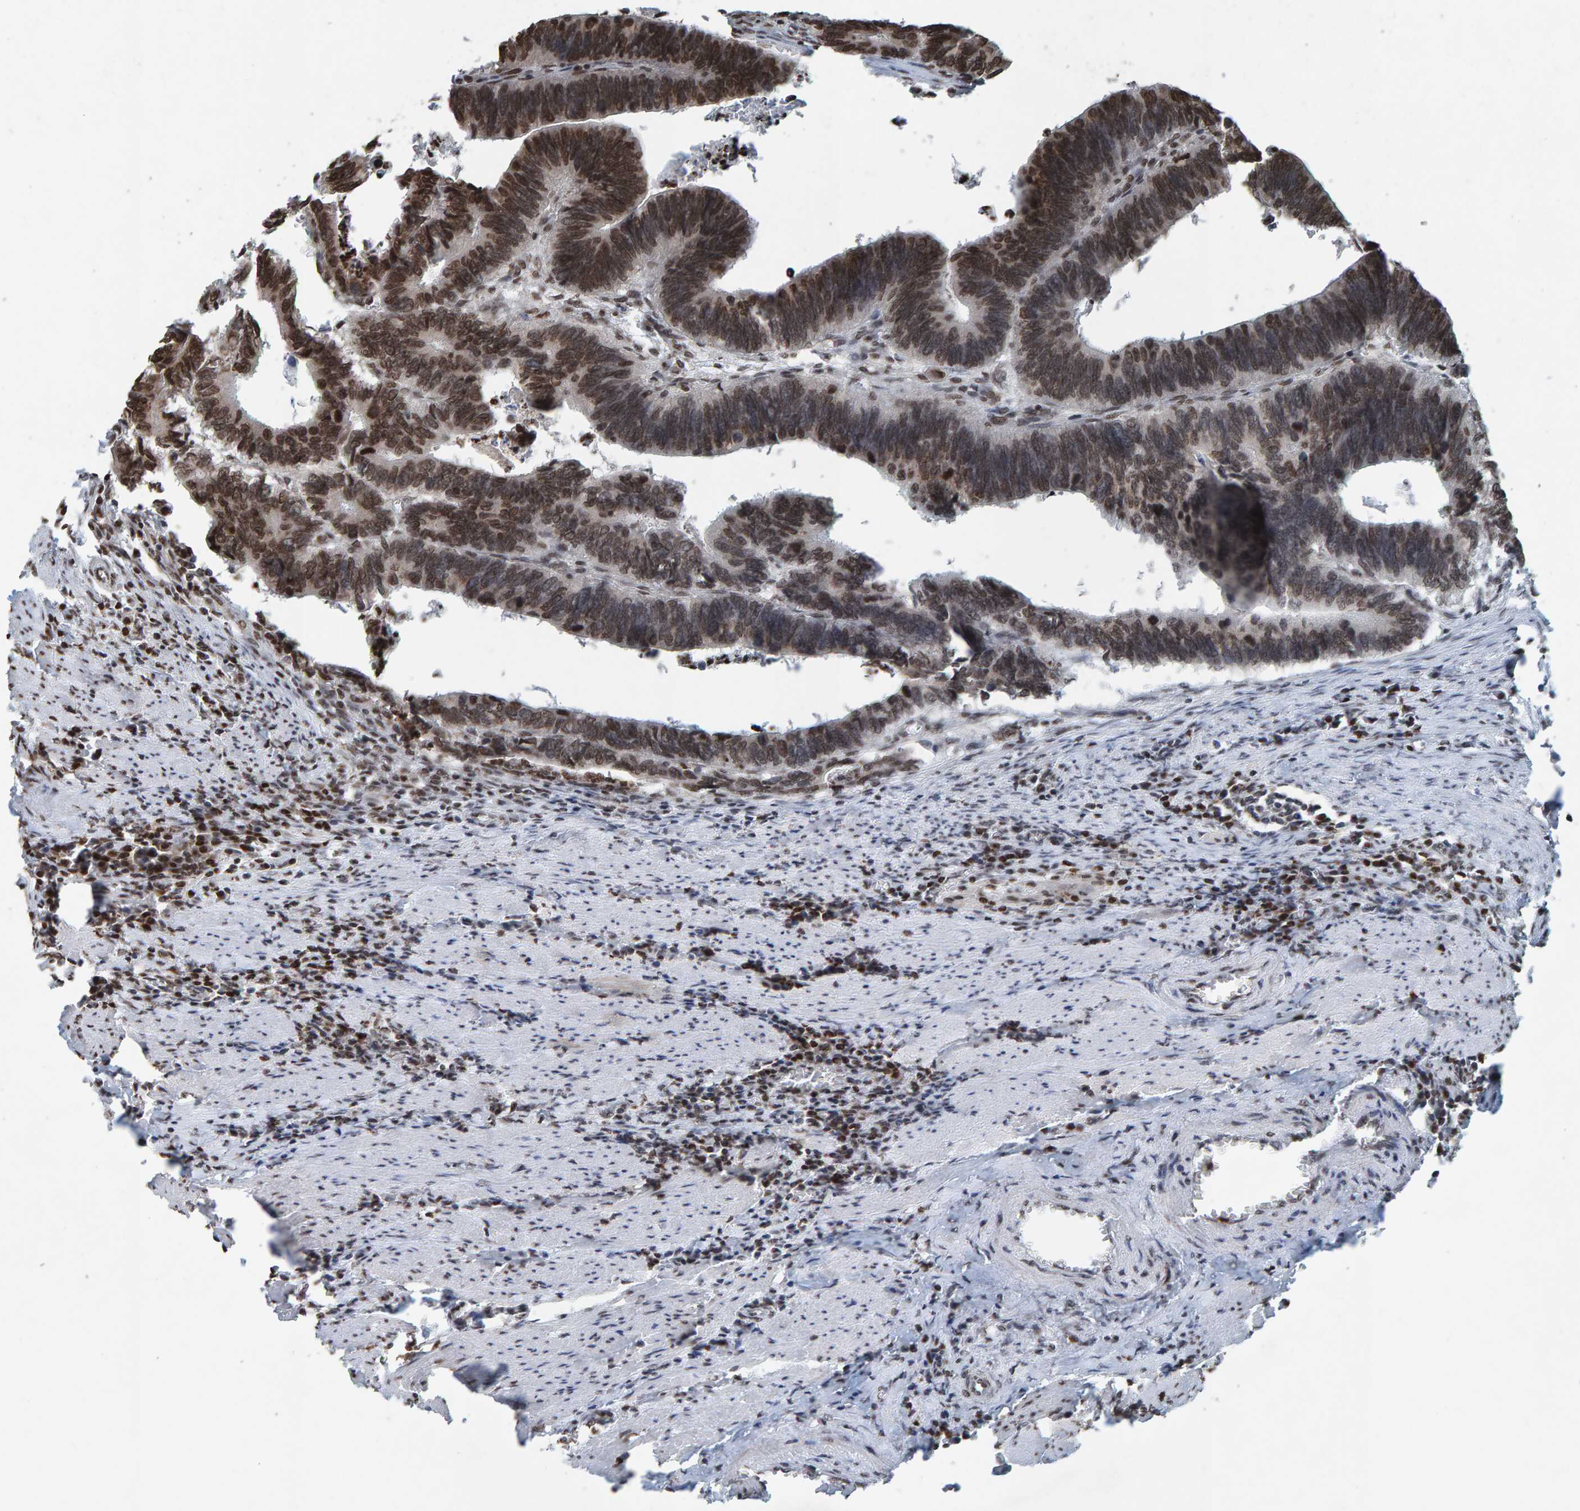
{"staining": {"intensity": "moderate", "quantity": "25%-75%", "location": "nuclear"}, "tissue": "colorectal cancer", "cell_type": "Tumor cells", "image_type": "cancer", "snomed": [{"axis": "morphology", "description": "Adenocarcinoma, NOS"}, {"axis": "topography", "description": "Colon"}], "caption": "A brown stain highlights moderate nuclear staining of a protein in colorectal adenocarcinoma tumor cells.", "gene": "H2AZ1", "patient": {"sex": "male", "age": 72}}